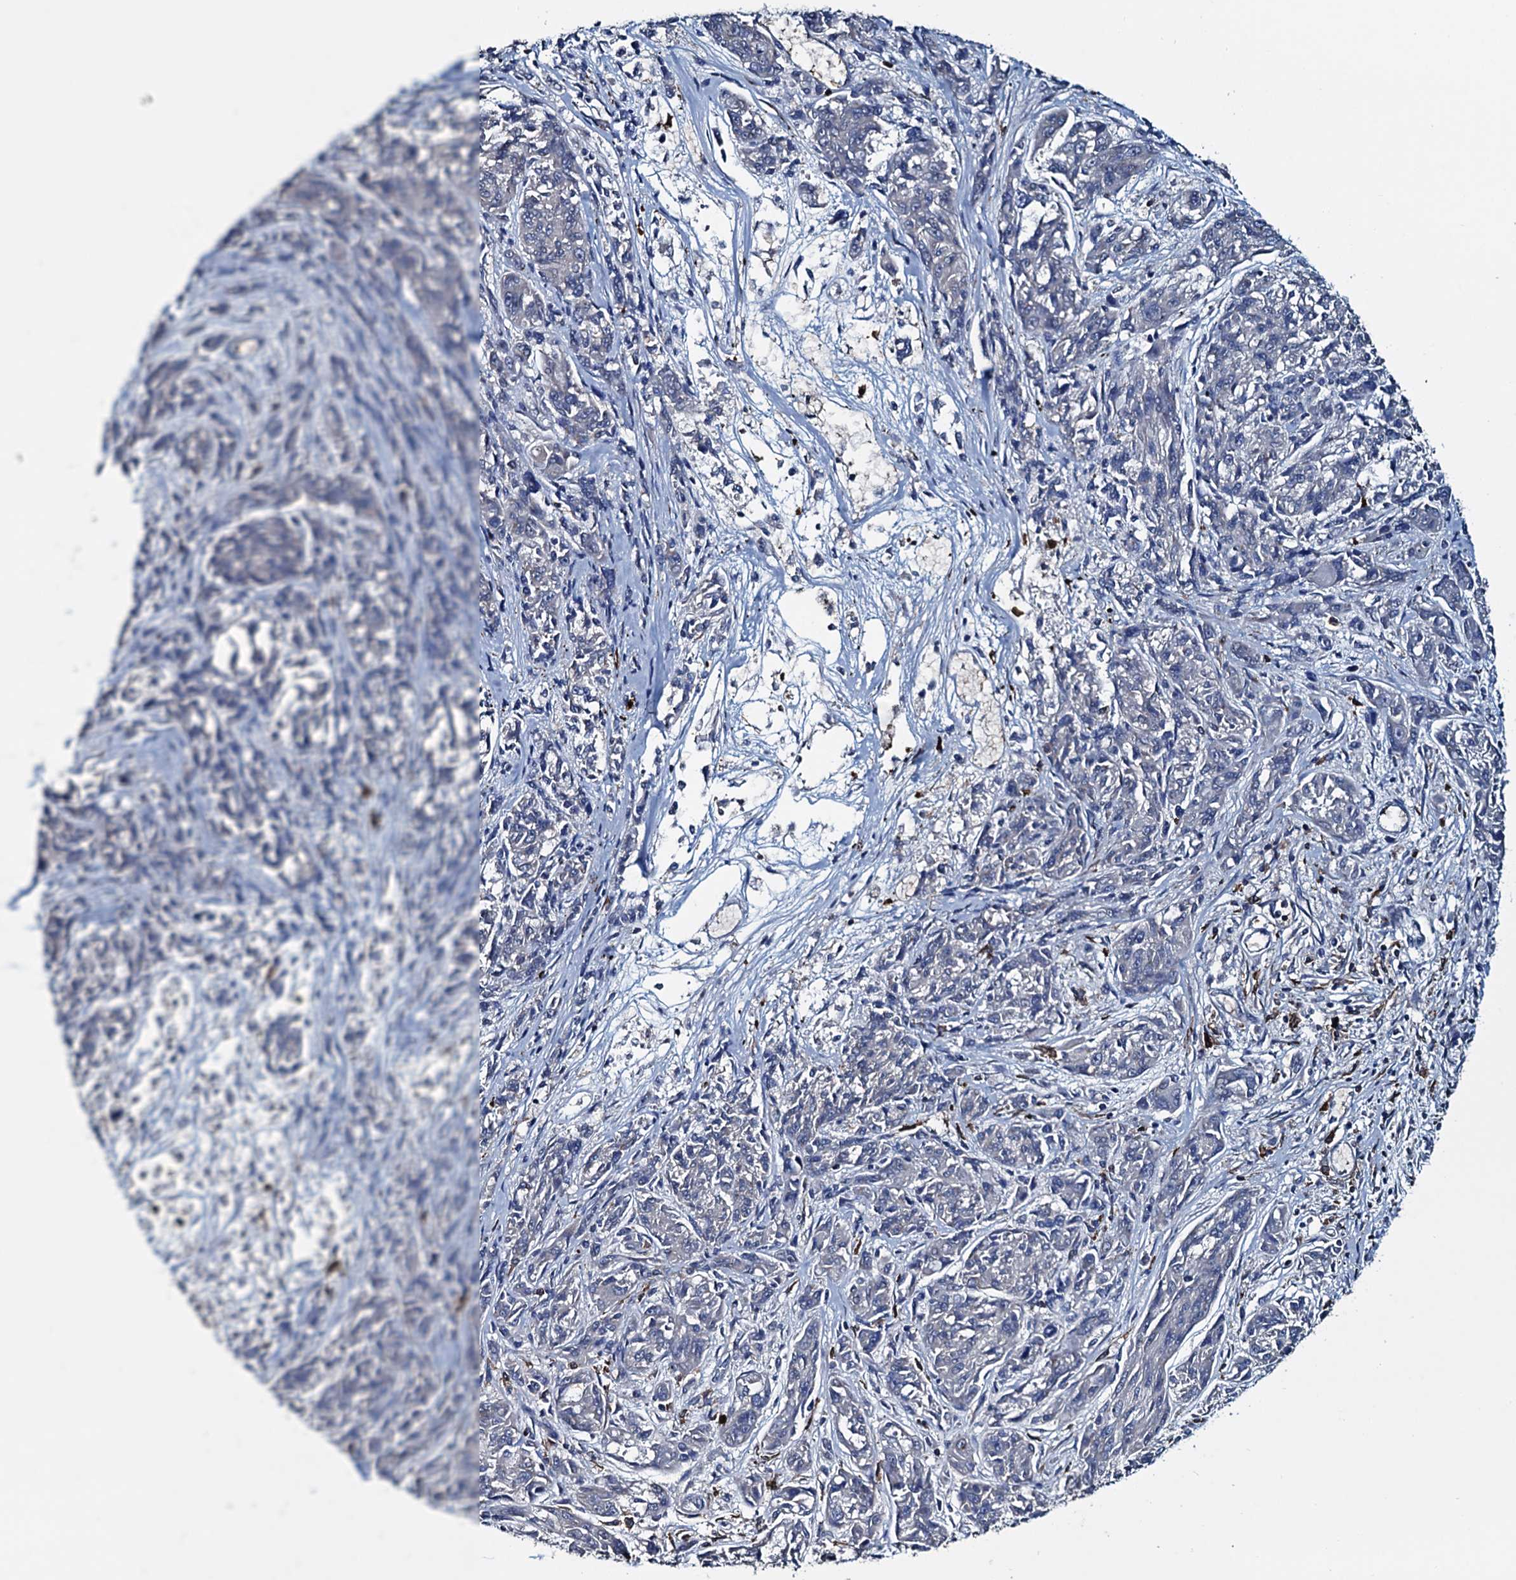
{"staining": {"intensity": "negative", "quantity": "none", "location": "none"}, "tissue": "melanoma", "cell_type": "Tumor cells", "image_type": "cancer", "snomed": [{"axis": "morphology", "description": "Malignant melanoma, NOS"}, {"axis": "topography", "description": "Skin"}], "caption": "DAB (3,3'-diaminobenzidine) immunohistochemical staining of malignant melanoma demonstrates no significant staining in tumor cells.", "gene": "OGFOD2", "patient": {"sex": "male", "age": 53}}